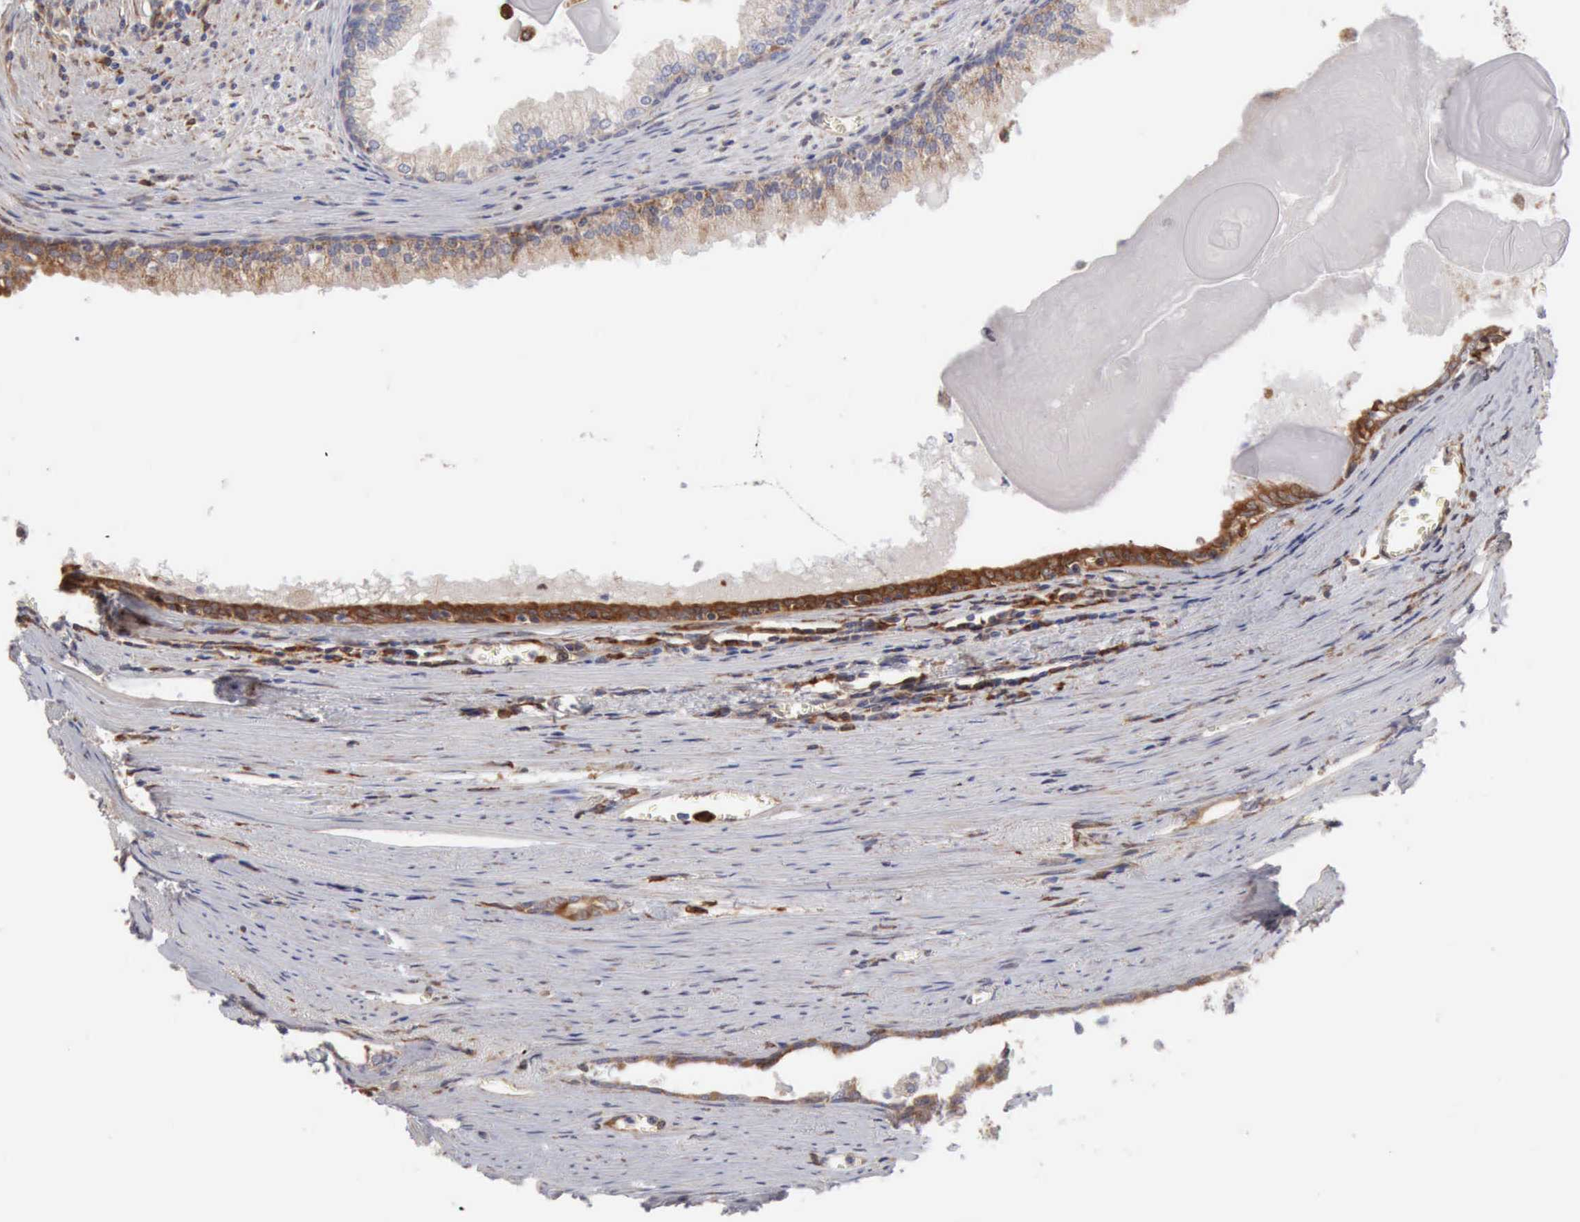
{"staining": {"intensity": "weak", "quantity": "25%-75%", "location": "cytoplasmic/membranous"}, "tissue": "prostate cancer", "cell_type": "Tumor cells", "image_type": "cancer", "snomed": [{"axis": "morphology", "description": "Adenocarcinoma, Medium grade"}, {"axis": "topography", "description": "Prostate"}], "caption": "Immunohistochemistry (IHC) photomicrograph of neoplastic tissue: medium-grade adenocarcinoma (prostate) stained using IHC displays low levels of weak protein expression localized specifically in the cytoplasmic/membranous of tumor cells, appearing as a cytoplasmic/membranous brown color.", "gene": "APOL2", "patient": {"sex": "male", "age": 79}}